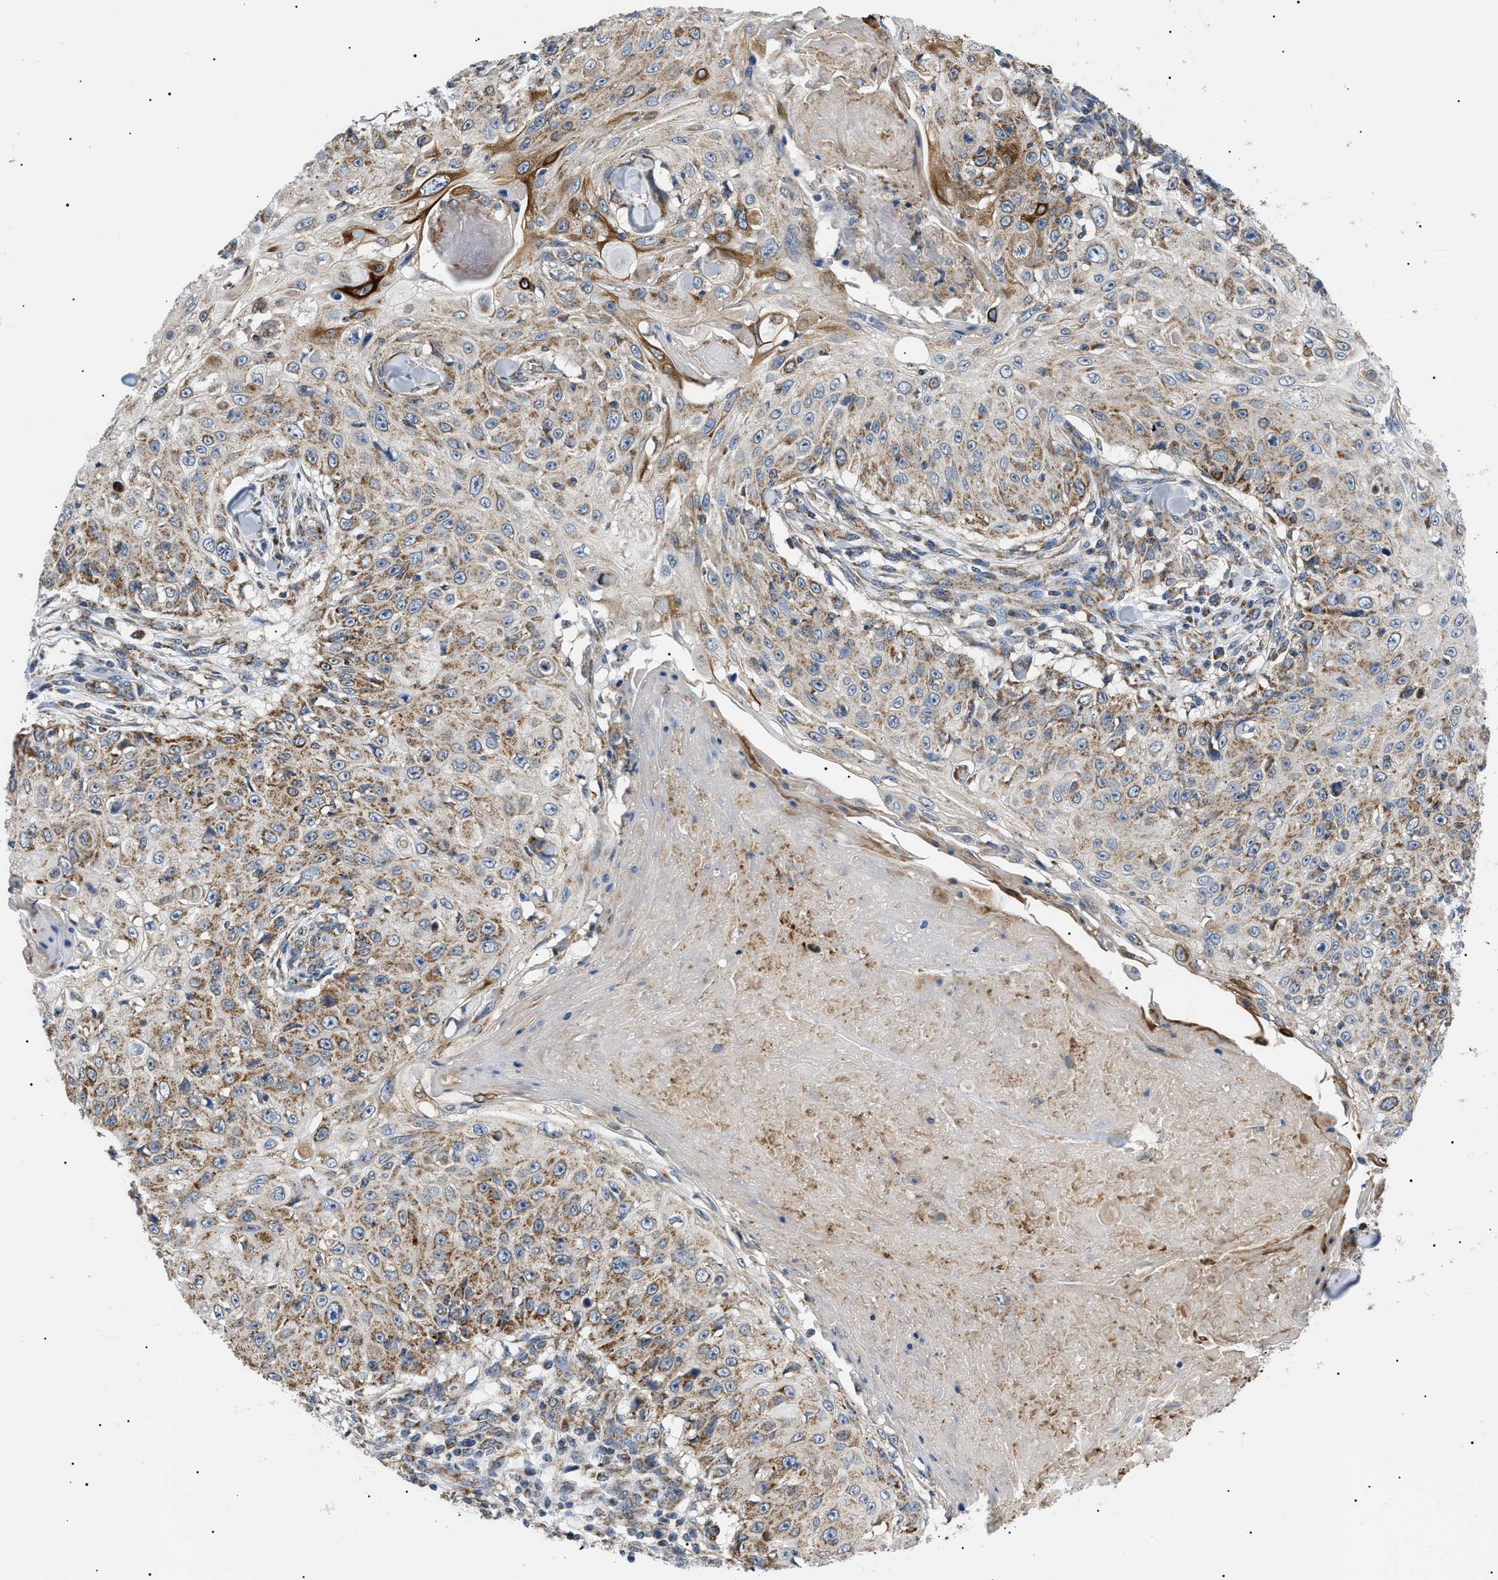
{"staining": {"intensity": "moderate", "quantity": ">75%", "location": "cytoplasmic/membranous"}, "tissue": "skin cancer", "cell_type": "Tumor cells", "image_type": "cancer", "snomed": [{"axis": "morphology", "description": "Squamous cell carcinoma, NOS"}, {"axis": "topography", "description": "Skin"}], "caption": "Protein analysis of skin cancer (squamous cell carcinoma) tissue exhibits moderate cytoplasmic/membranous positivity in approximately >75% of tumor cells.", "gene": "TOMM6", "patient": {"sex": "male", "age": 86}}